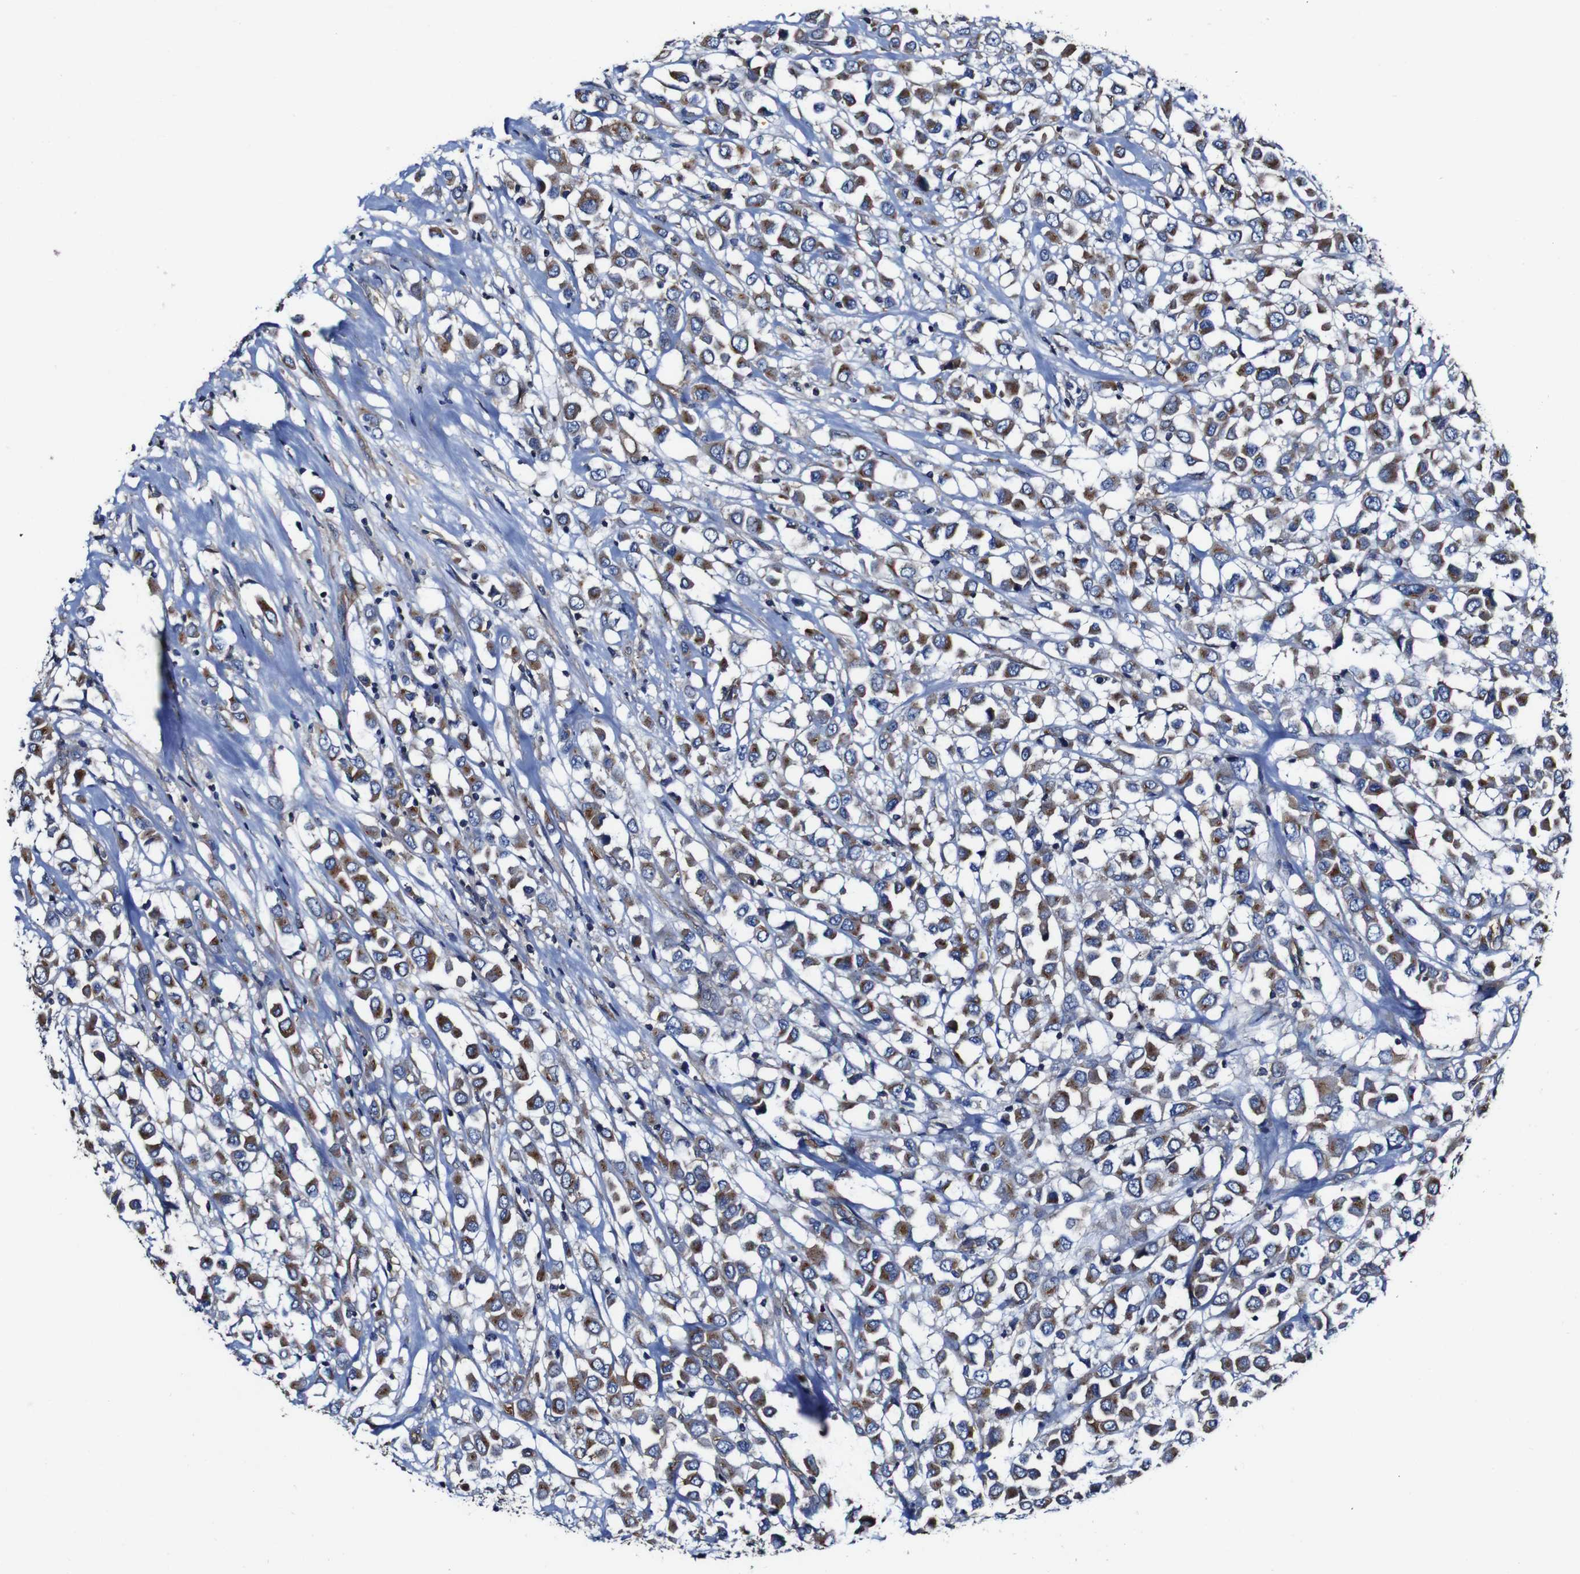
{"staining": {"intensity": "moderate", "quantity": ">75%", "location": "cytoplasmic/membranous"}, "tissue": "breast cancer", "cell_type": "Tumor cells", "image_type": "cancer", "snomed": [{"axis": "morphology", "description": "Duct carcinoma"}, {"axis": "topography", "description": "Breast"}], "caption": "Protein expression analysis of breast cancer exhibits moderate cytoplasmic/membranous positivity in about >75% of tumor cells. (brown staining indicates protein expression, while blue staining denotes nuclei).", "gene": "CSF1R", "patient": {"sex": "female", "age": 61}}